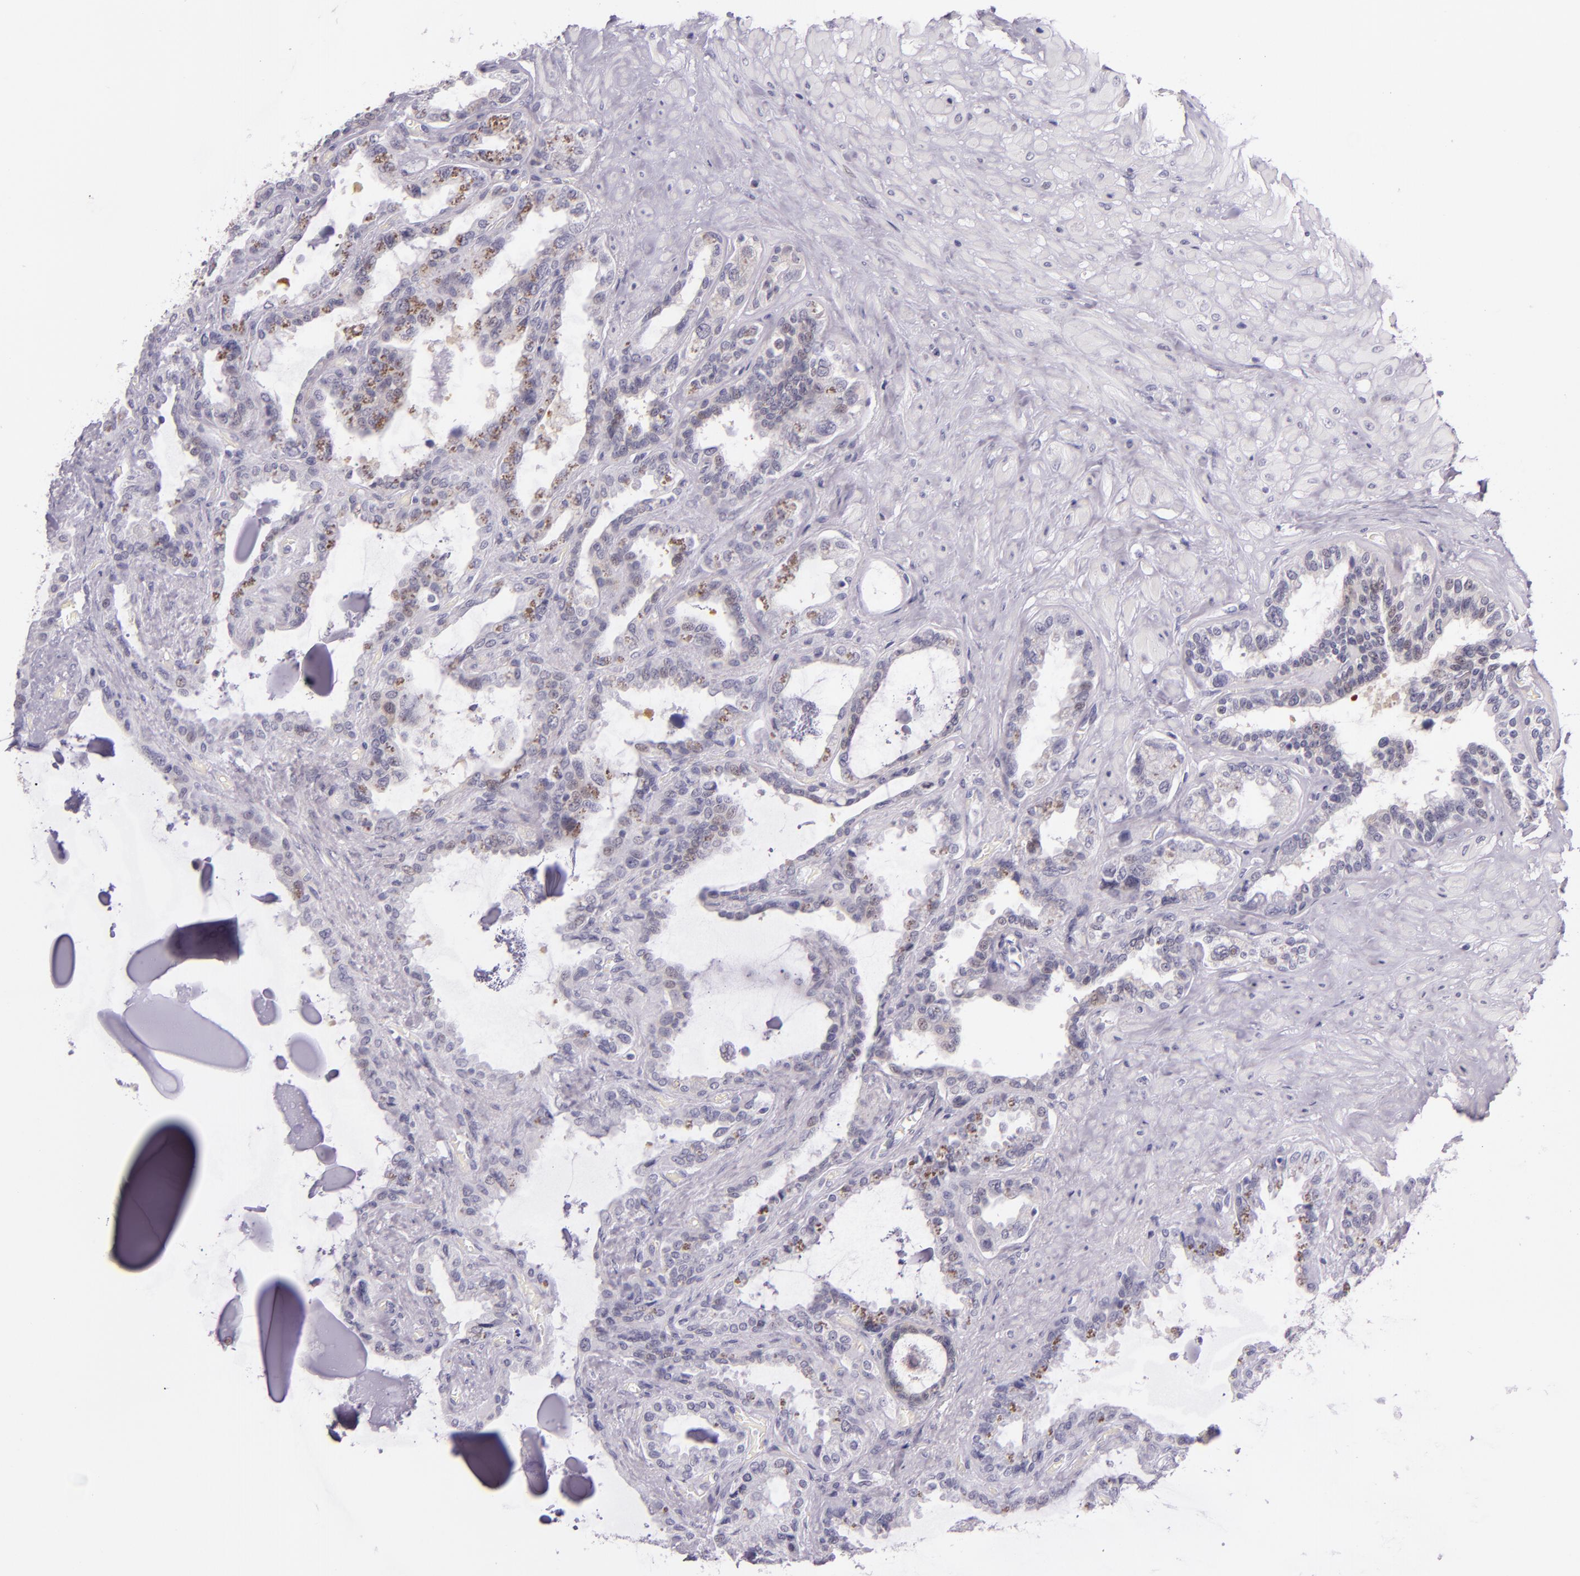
{"staining": {"intensity": "weak", "quantity": "<25%", "location": "cytoplasmic/membranous"}, "tissue": "seminal vesicle", "cell_type": "Glandular cells", "image_type": "normal", "snomed": [{"axis": "morphology", "description": "Normal tissue, NOS"}, {"axis": "morphology", "description": "Inflammation, NOS"}, {"axis": "topography", "description": "Urinary bladder"}, {"axis": "topography", "description": "Prostate"}, {"axis": "topography", "description": "Seminal veicle"}], "caption": "The micrograph exhibits no significant positivity in glandular cells of seminal vesicle. (Brightfield microscopy of DAB IHC at high magnification).", "gene": "HSP90AA1", "patient": {"sex": "male", "age": 82}}